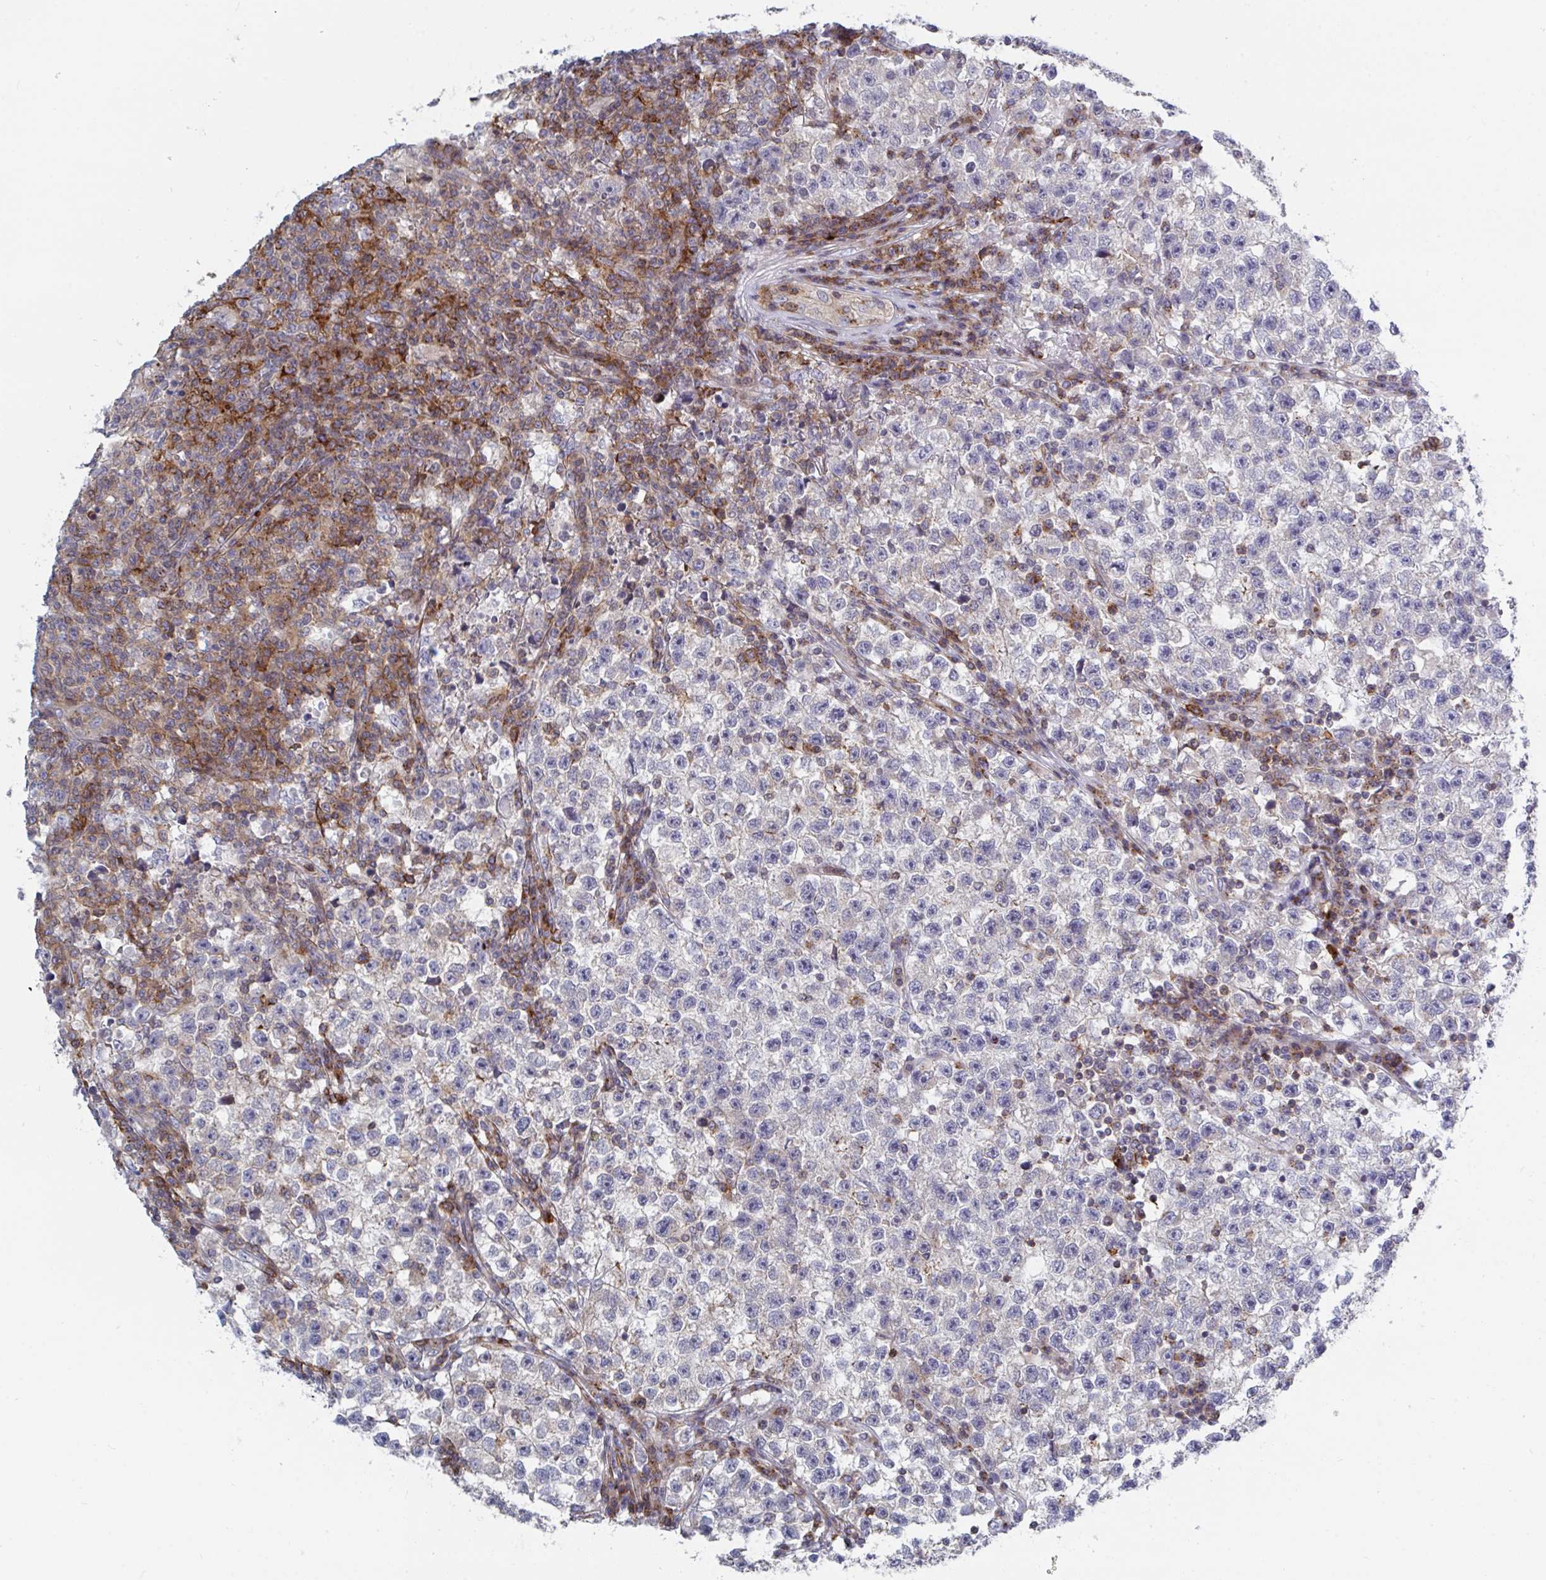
{"staining": {"intensity": "negative", "quantity": "none", "location": "none"}, "tissue": "testis cancer", "cell_type": "Tumor cells", "image_type": "cancer", "snomed": [{"axis": "morphology", "description": "Seminoma, NOS"}, {"axis": "topography", "description": "Testis"}], "caption": "A high-resolution image shows immunohistochemistry (IHC) staining of testis cancer (seminoma), which reveals no significant positivity in tumor cells.", "gene": "FRMD3", "patient": {"sex": "male", "age": 22}}